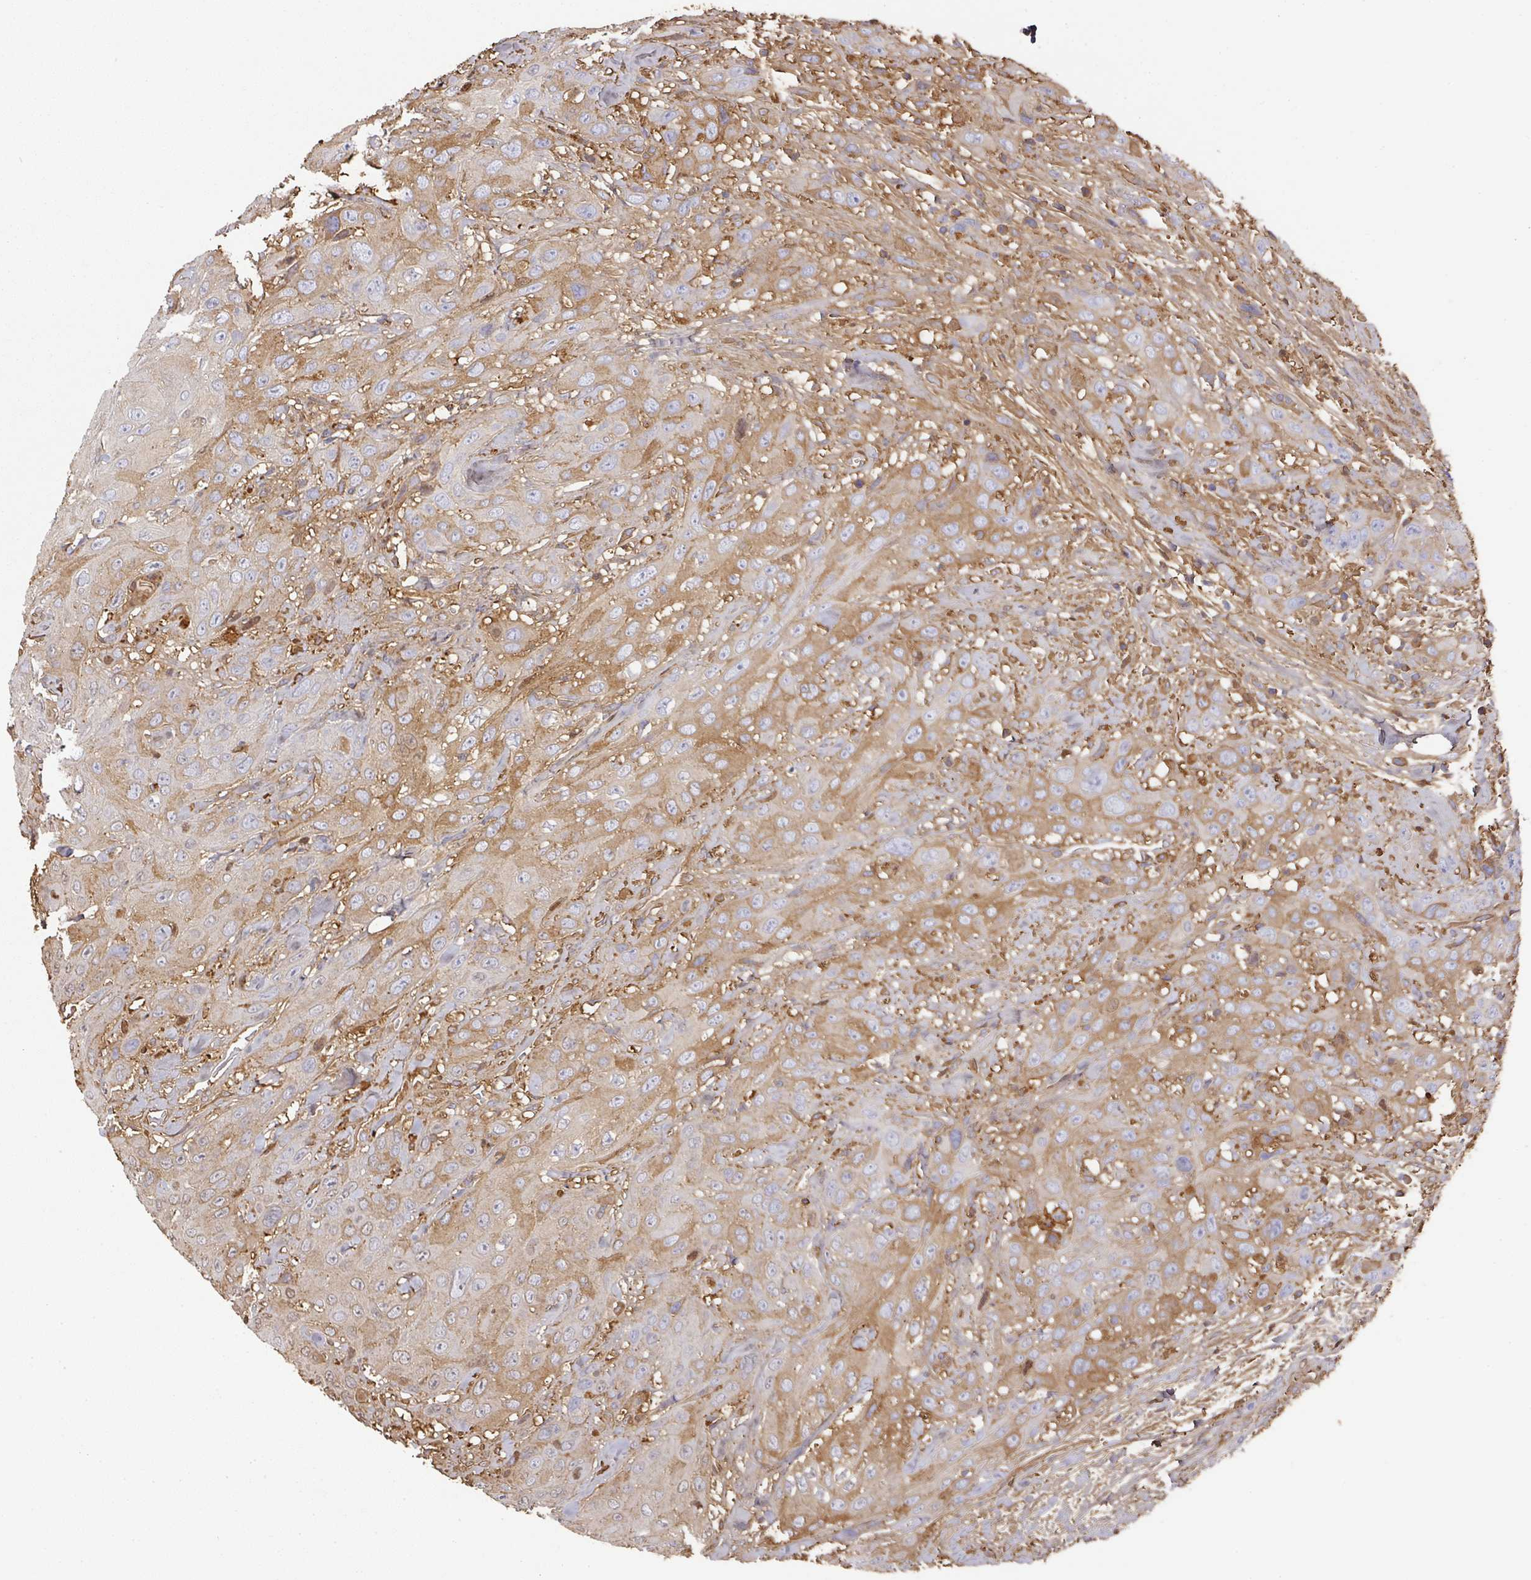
{"staining": {"intensity": "moderate", "quantity": "25%-75%", "location": "cytoplasmic/membranous"}, "tissue": "head and neck cancer", "cell_type": "Tumor cells", "image_type": "cancer", "snomed": [{"axis": "morphology", "description": "Squamous cell carcinoma, NOS"}, {"axis": "topography", "description": "Head-Neck"}], "caption": "Immunohistochemical staining of head and neck squamous cell carcinoma exhibits medium levels of moderate cytoplasmic/membranous positivity in approximately 25%-75% of tumor cells.", "gene": "ALB", "patient": {"sex": "male", "age": 81}}